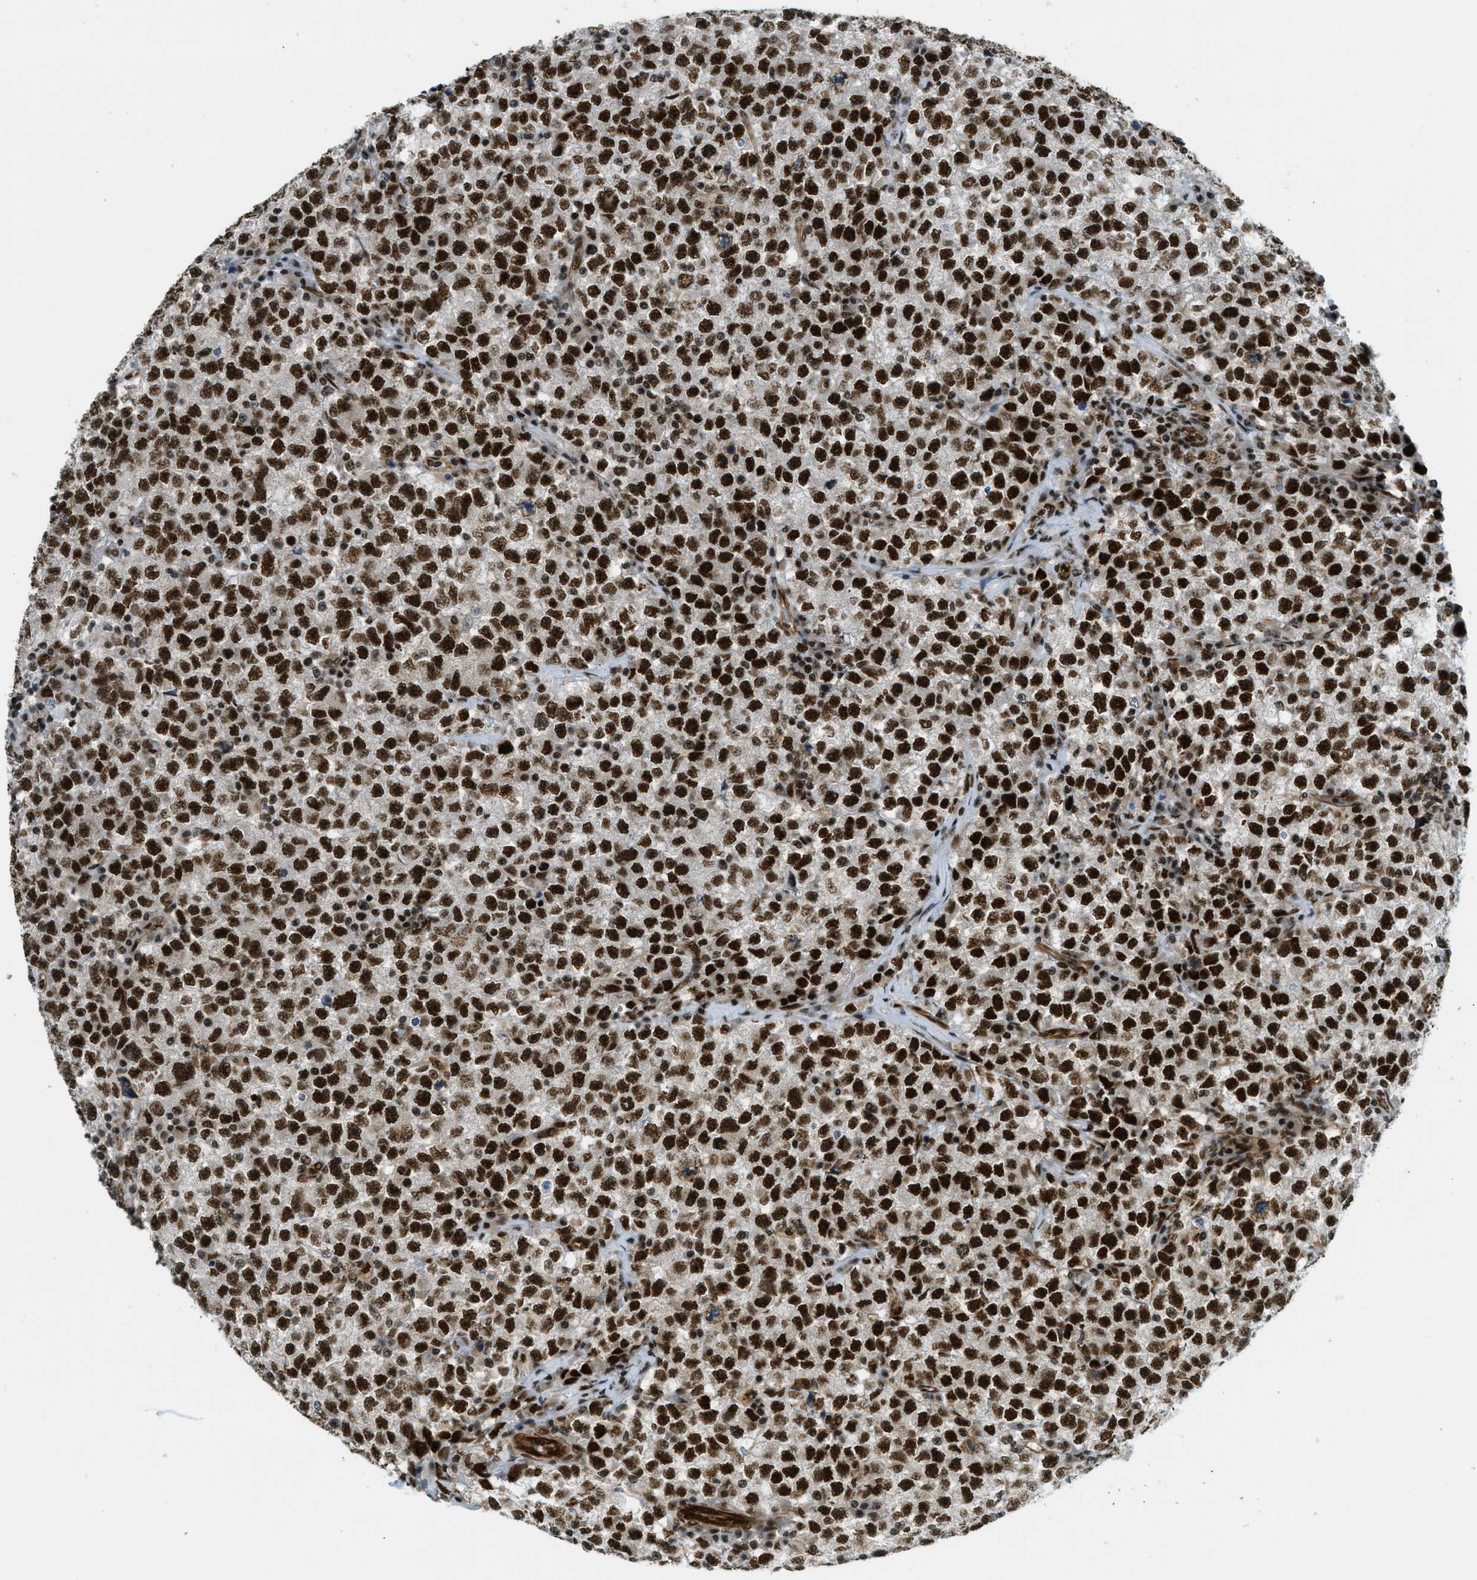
{"staining": {"intensity": "strong", "quantity": ">75%", "location": "nuclear"}, "tissue": "testis cancer", "cell_type": "Tumor cells", "image_type": "cancer", "snomed": [{"axis": "morphology", "description": "Seminoma, NOS"}, {"axis": "topography", "description": "Testis"}], "caption": "High-power microscopy captured an immunohistochemistry micrograph of seminoma (testis), revealing strong nuclear positivity in approximately >75% of tumor cells. (Brightfield microscopy of DAB IHC at high magnification).", "gene": "ZFR", "patient": {"sex": "male", "age": 22}}